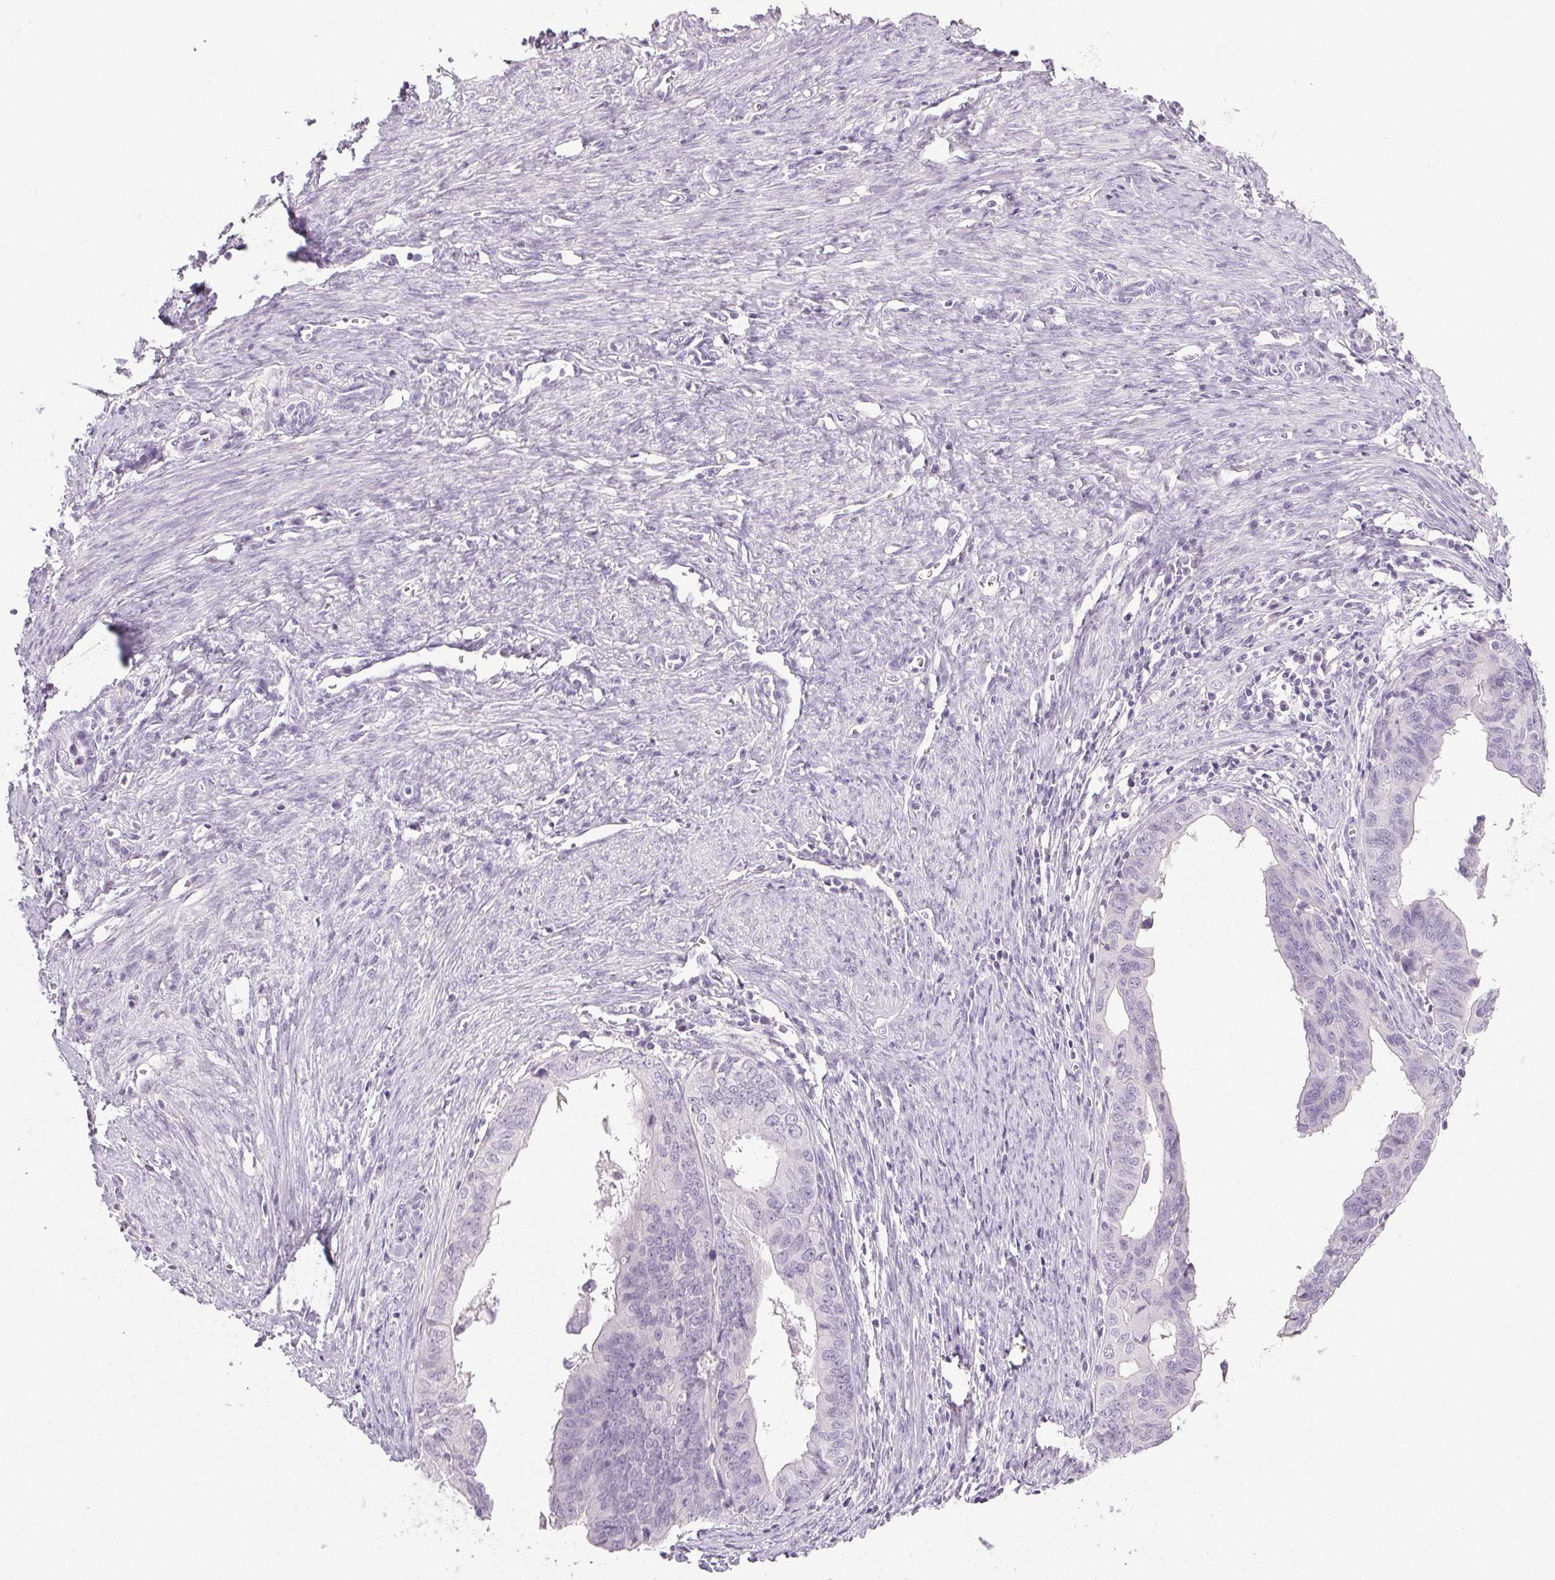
{"staining": {"intensity": "negative", "quantity": "none", "location": "none"}, "tissue": "endometrial cancer", "cell_type": "Tumor cells", "image_type": "cancer", "snomed": [{"axis": "morphology", "description": "Adenocarcinoma, NOS"}, {"axis": "topography", "description": "Endometrium"}], "caption": "Tumor cells are negative for brown protein staining in endometrial cancer.", "gene": "COL7A1", "patient": {"sex": "female", "age": 65}}